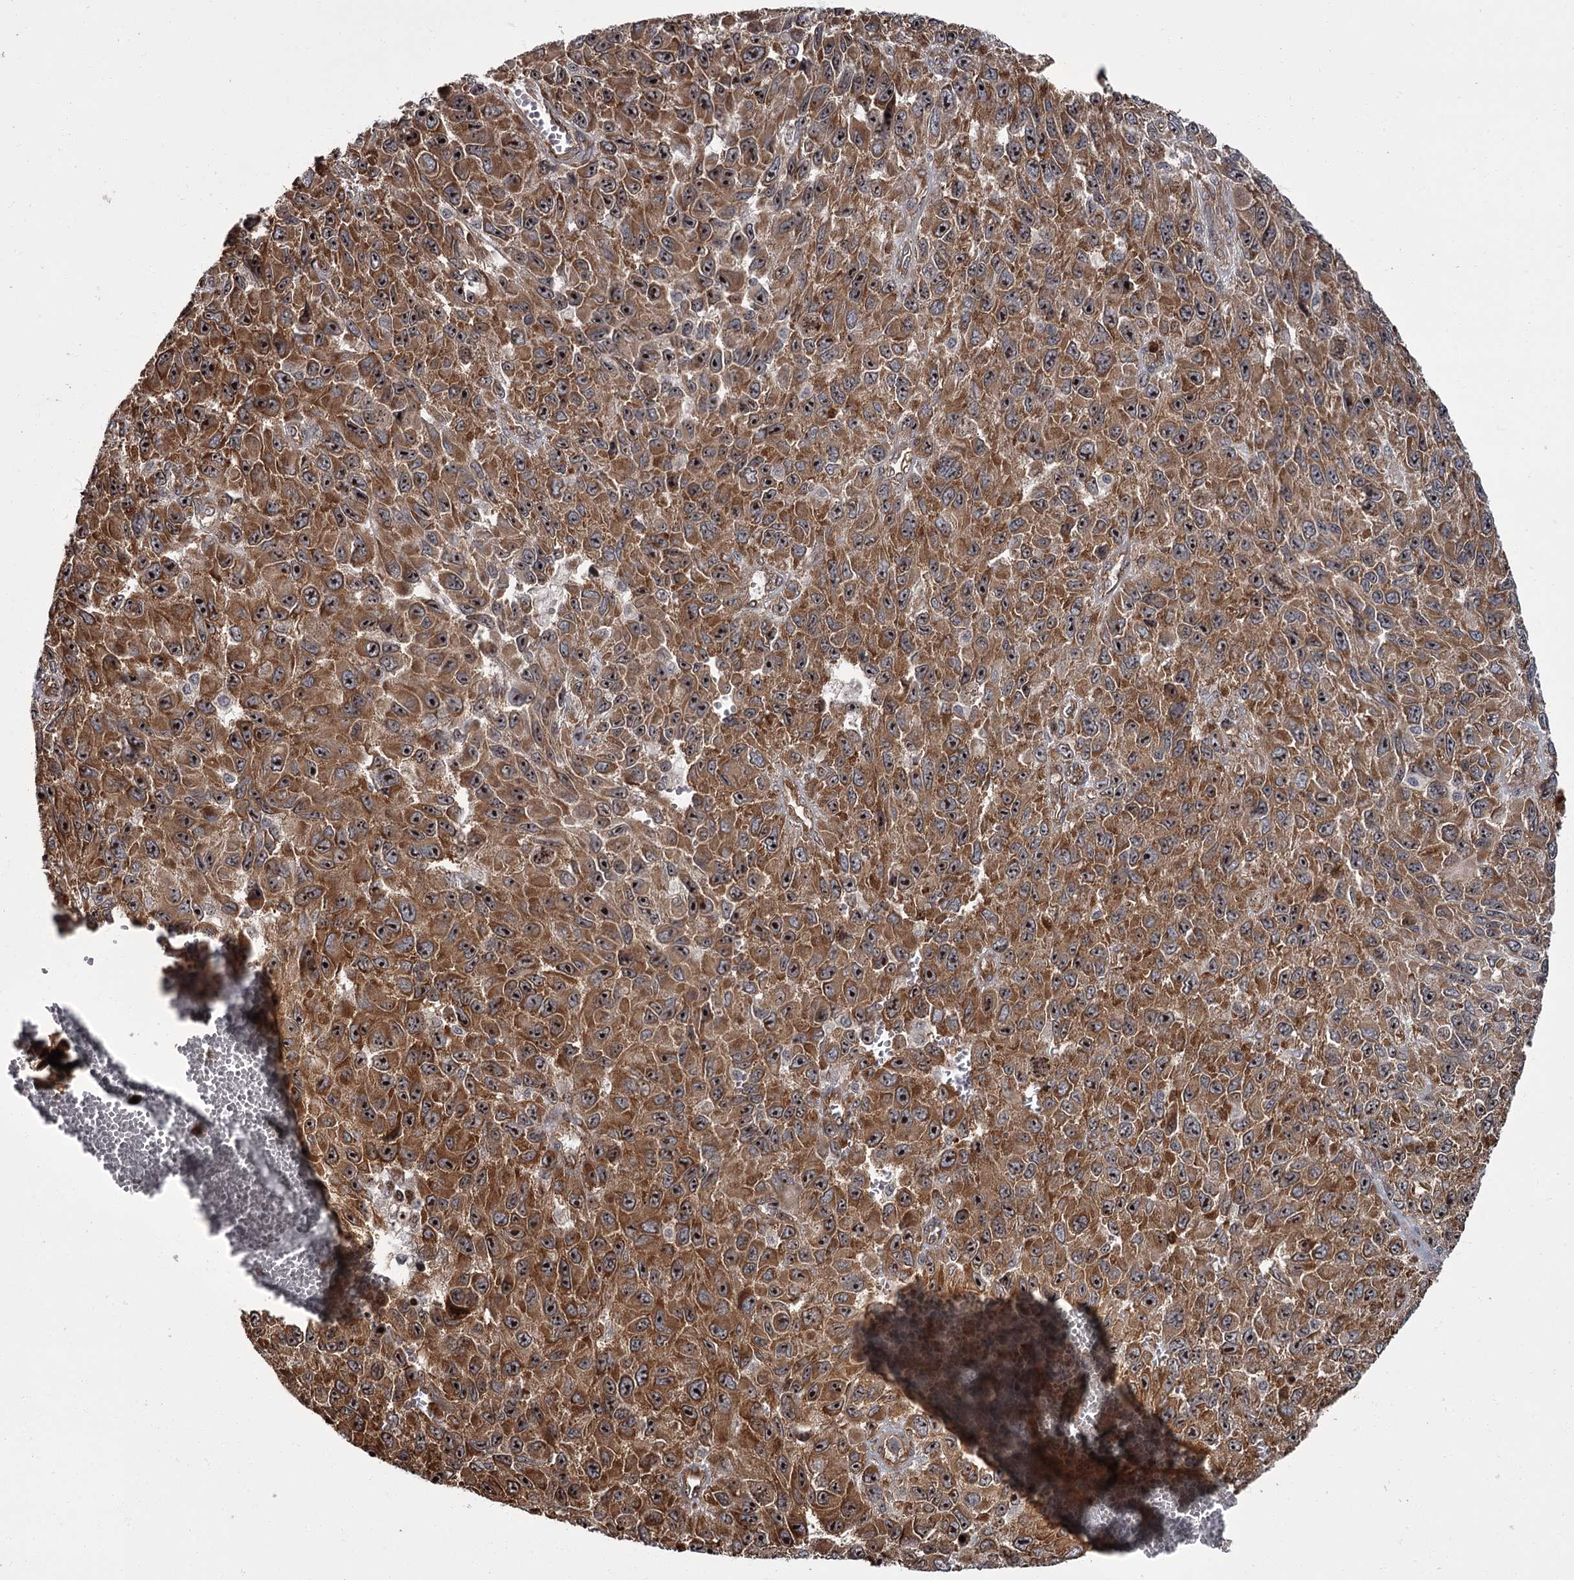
{"staining": {"intensity": "strong", "quantity": ">75%", "location": "cytoplasmic/membranous,nuclear"}, "tissue": "melanoma", "cell_type": "Tumor cells", "image_type": "cancer", "snomed": [{"axis": "morphology", "description": "Normal tissue, NOS"}, {"axis": "morphology", "description": "Malignant melanoma, NOS"}, {"axis": "topography", "description": "Skin"}], "caption": "IHC (DAB) staining of human malignant melanoma displays strong cytoplasmic/membranous and nuclear protein positivity in approximately >75% of tumor cells. (brown staining indicates protein expression, while blue staining denotes nuclei).", "gene": "THAP9", "patient": {"sex": "female", "age": 96}}